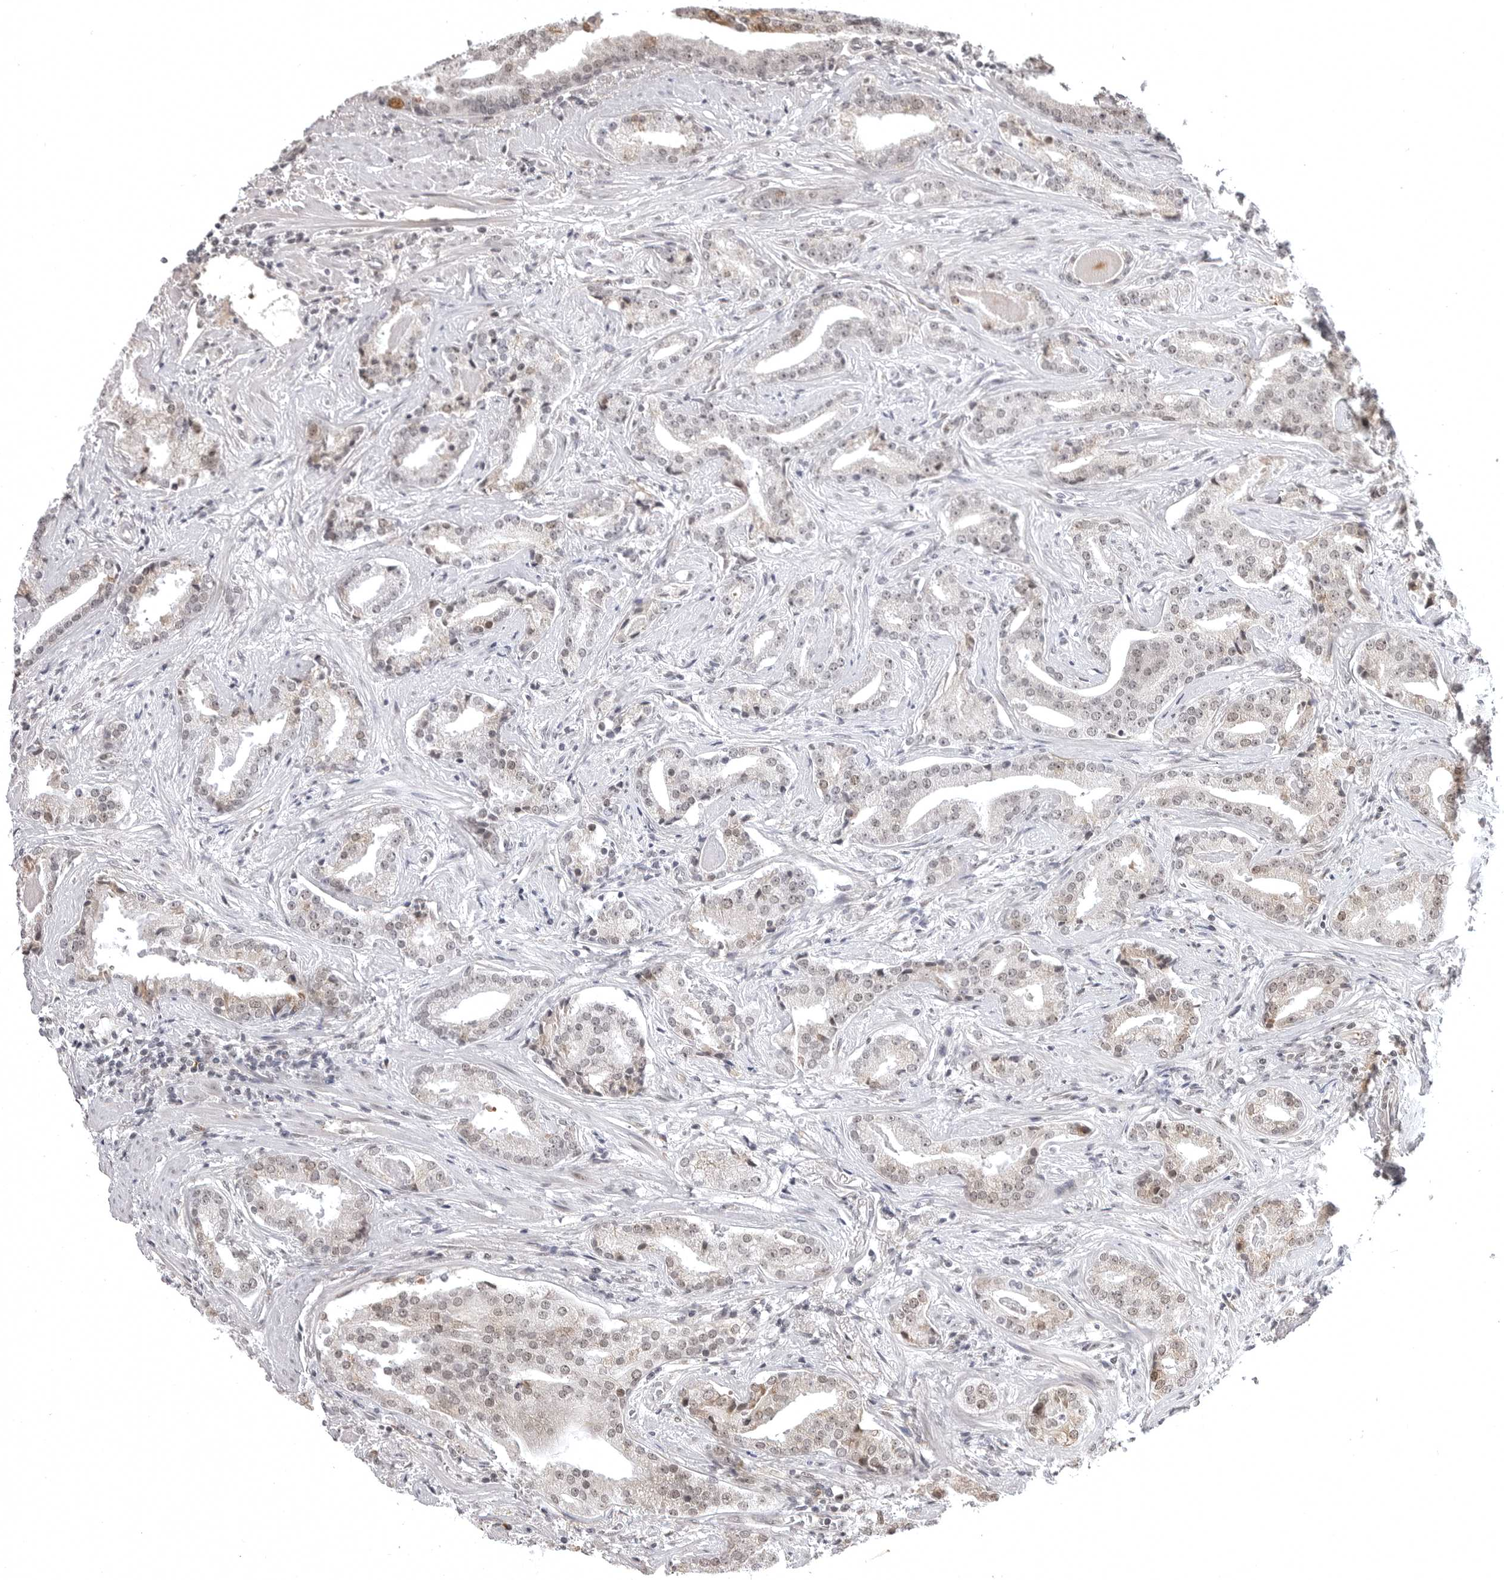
{"staining": {"intensity": "weak", "quantity": "25%-75%", "location": "nuclear"}, "tissue": "prostate cancer", "cell_type": "Tumor cells", "image_type": "cancer", "snomed": [{"axis": "morphology", "description": "Adenocarcinoma, Low grade"}, {"axis": "topography", "description": "Prostate"}], "caption": "Human prostate cancer stained for a protein (brown) displays weak nuclear positive positivity in approximately 25%-75% of tumor cells.", "gene": "PHF3", "patient": {"sex": "male", "age": 67}}